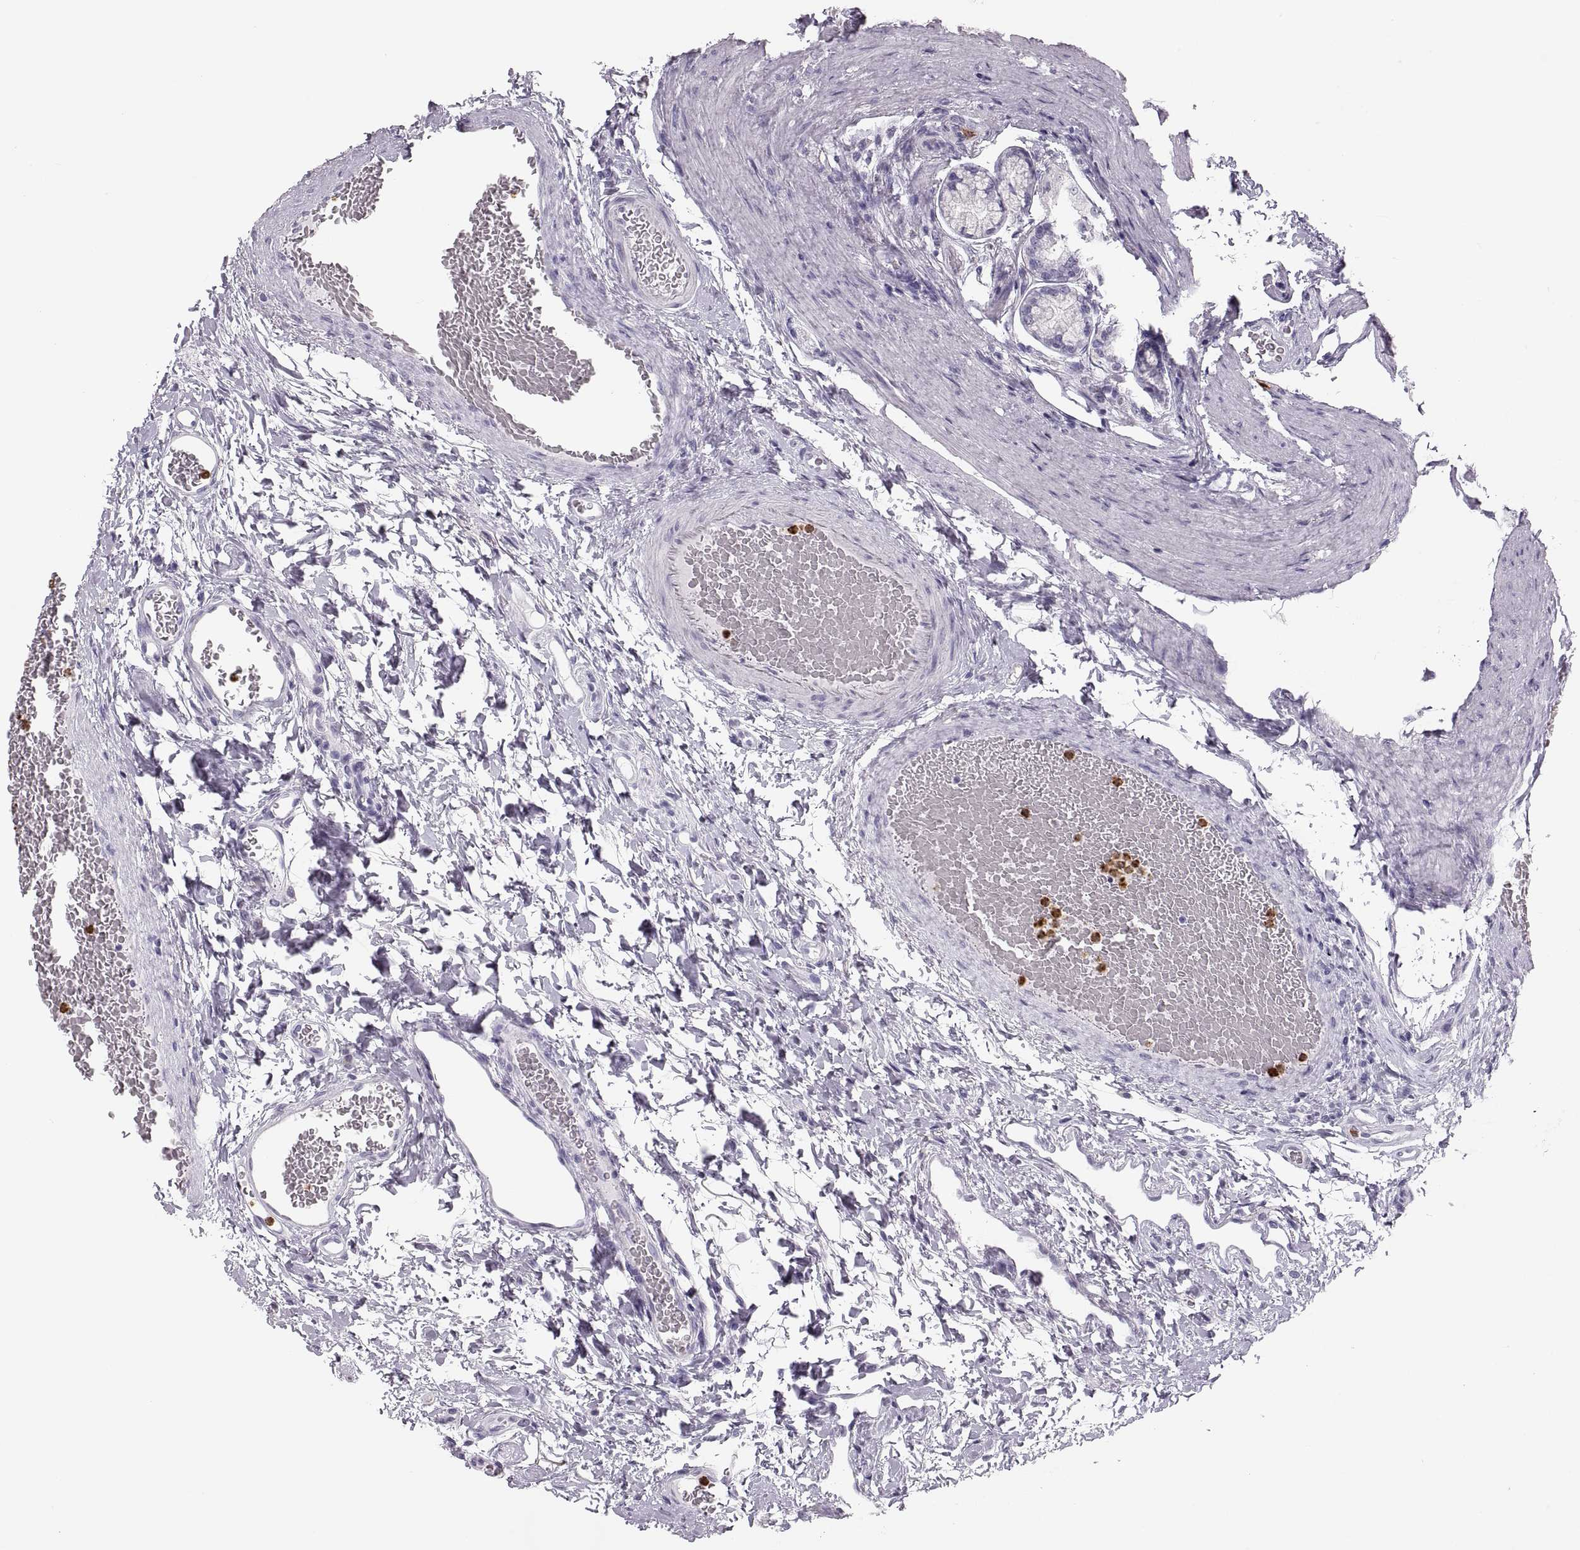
{"staining": {"intensity": "negative", "quantity": "none", "location": "none"}, "tissue": "stomach", "cell_type": "Glandular cells", "image_type": "normal", "snomed": [{"axis": "morphology", "description": "Normal tissue, NOS"}, {"axis": "morphology", "description": "Adenocarcinoma, NOS"}, {"axis": "morphology", "description": "Adenocarcinoma, High grade"}, {"axis": "topography", "description": "Stomach, upper"}, {"axis": "topography", "description": "Stomach"}], "caption": "IHC image of normal human stomach stained for a protein (brown), which reveals no expression in glandular cells. Brightfield microscopy of immunohistochemistry stained with DAB (brown) and hematoxylin (blue), captured at high magnification.", "gene": "MILR1", "patient": {"sex": "female", "age": 65}}